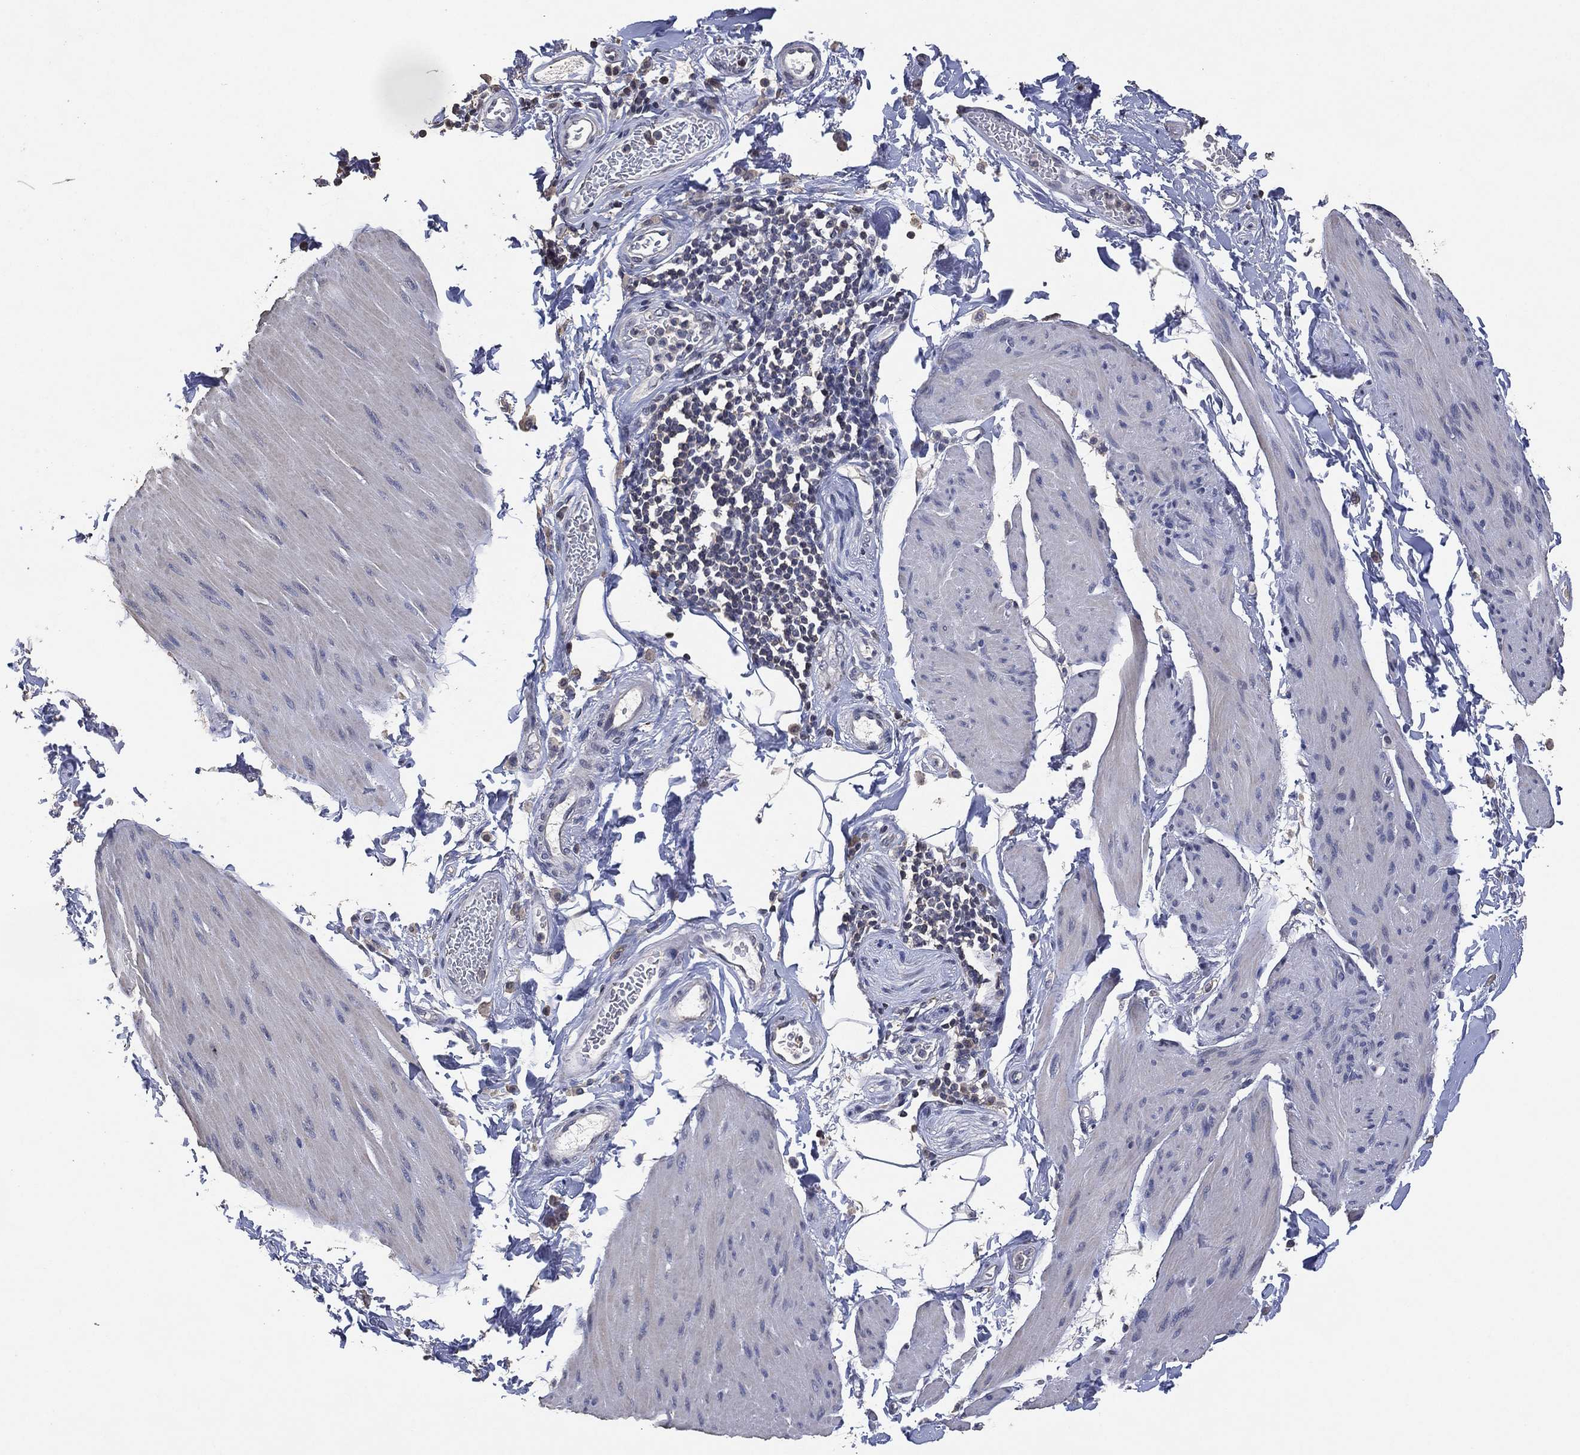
{"staining": {"intensity": "negative", "quantity": "none", "location": "none"}, "tissue": "smooth muscle", "cell_type": "Smooth muscle cells", "image_type": "normal", "snomed": [{"axis": "morphology", "description": "Normal tissue, NOS"}, {"axis": "topography", "description": "Adipose tissue"}, {"axis": "topography", "description": "Smooth muscle"}, {"axis": "topography", "description": "Peripheral nerve tissue"}], "caption": "Image shows no protein positivity in smooth muscle cells of benign smooth muscle.", "gene": "ADPRHL1", "patient": {"sex": "male", "age": 83}}